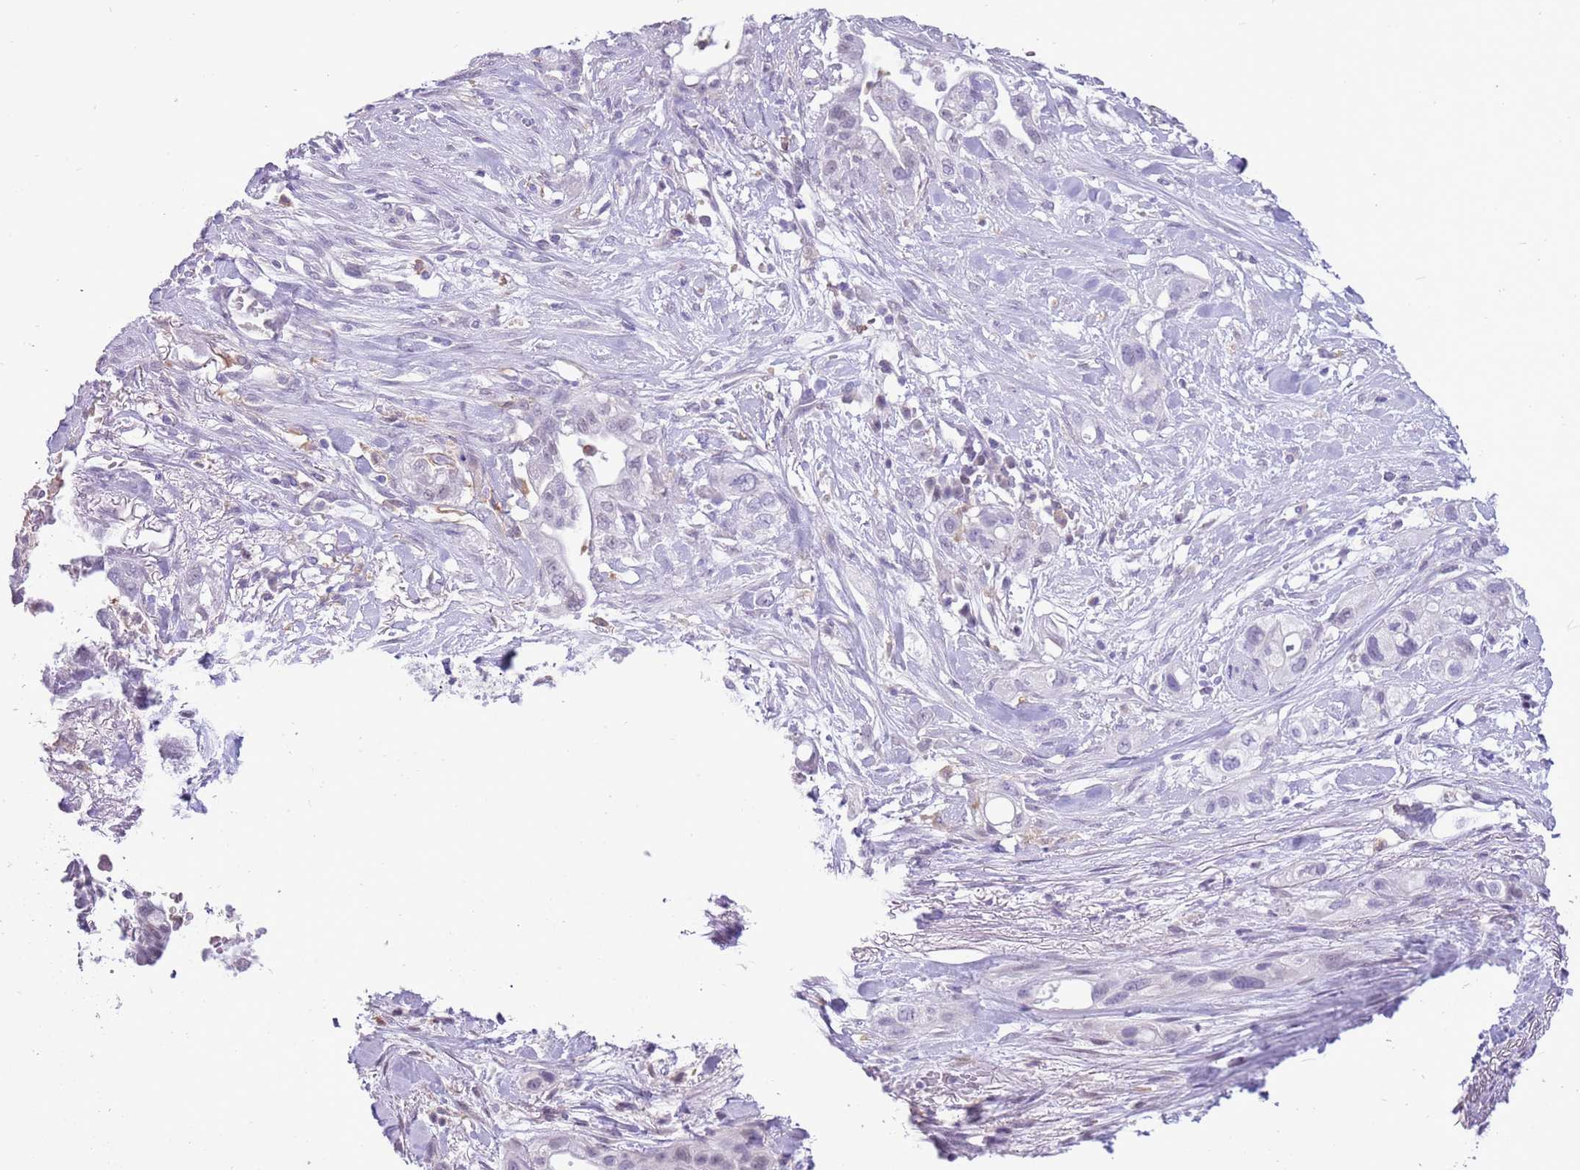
{"staining": {"intensity": "negative", "quantity": "none", "location": "none"}, "tissue": "pancreatic cancer", "cell_type": "Tumor cells", "image_type": "cancer", "snomed": [{"axis": "morphology", "description": "Adenocarcinoma, NOS"}, {"axis": "topography", "description": "Pancreas"}], "caption": "A micrograph of human adenocarcinoma (pancreatic) is negative for staining in tumor cells.", "gene": "PPP1R17", "patient": {"sex": "male", "age": 44}}